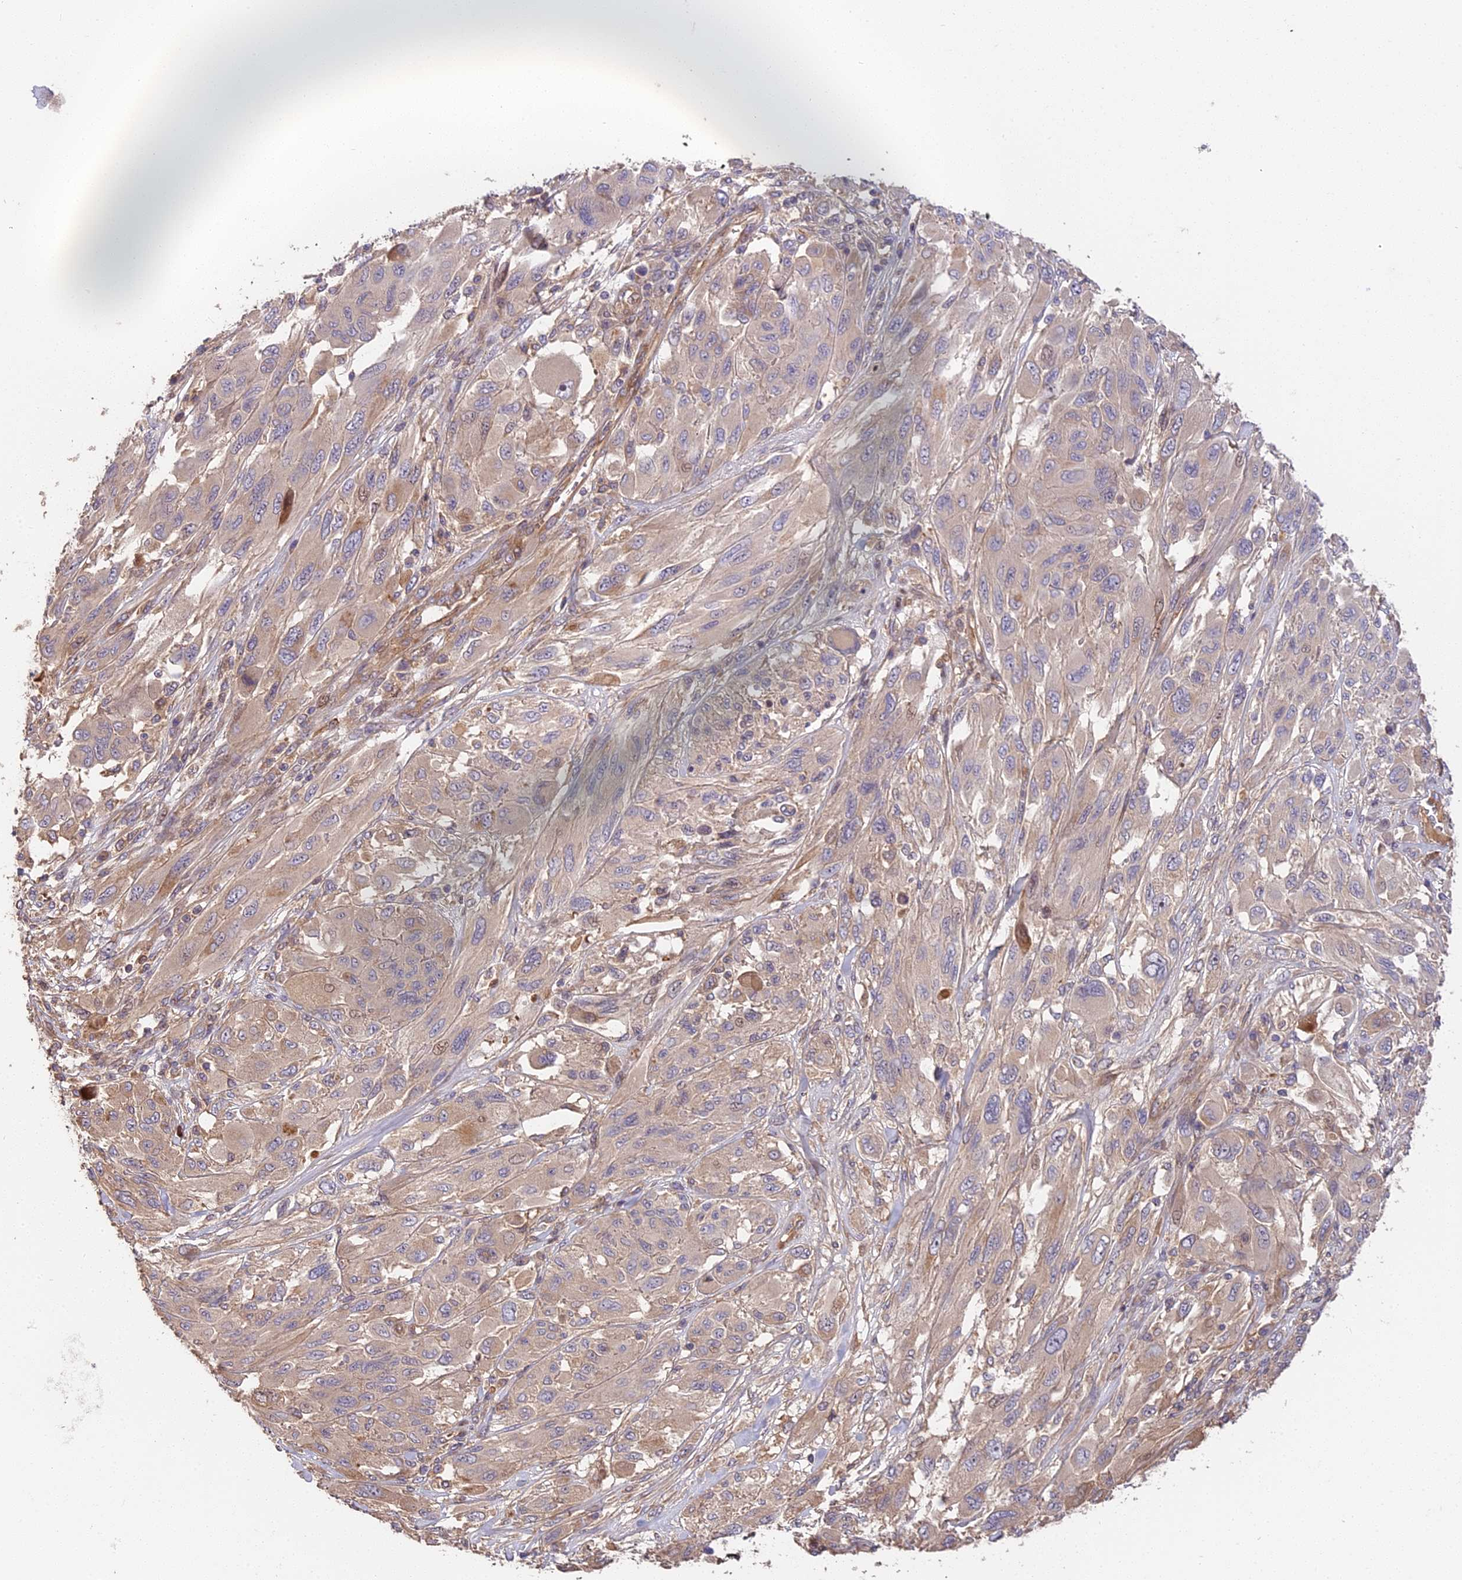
{"staining": {"intensity": "moderate", "quantity": "<25%", "location": "cytoplasmic/membranous"}, "tissue": "melanoma", "cell_type": "Tumor cells", "image_type": "cancer", "snomed": [{"axis": "morphology", "description": "Malignant melanoma, NOS"}, {"axis": "topography", "description": "Skin"}], "caption": "IHC staining of malignant melanoma, which reveals low levels of moderate cytoplasmic/membranous staining in about <25% of tumor cells indicating moderate cytoplasmic/membranous protein positivity. The staining was performed using DAB (3,3'-diaminobenzidine) (brown) for protein detection and nuclei were counterstained in hematoxylin (blue).", "gene": "ARHGAP17", "patient": {"sex": "female", "age": 91}}